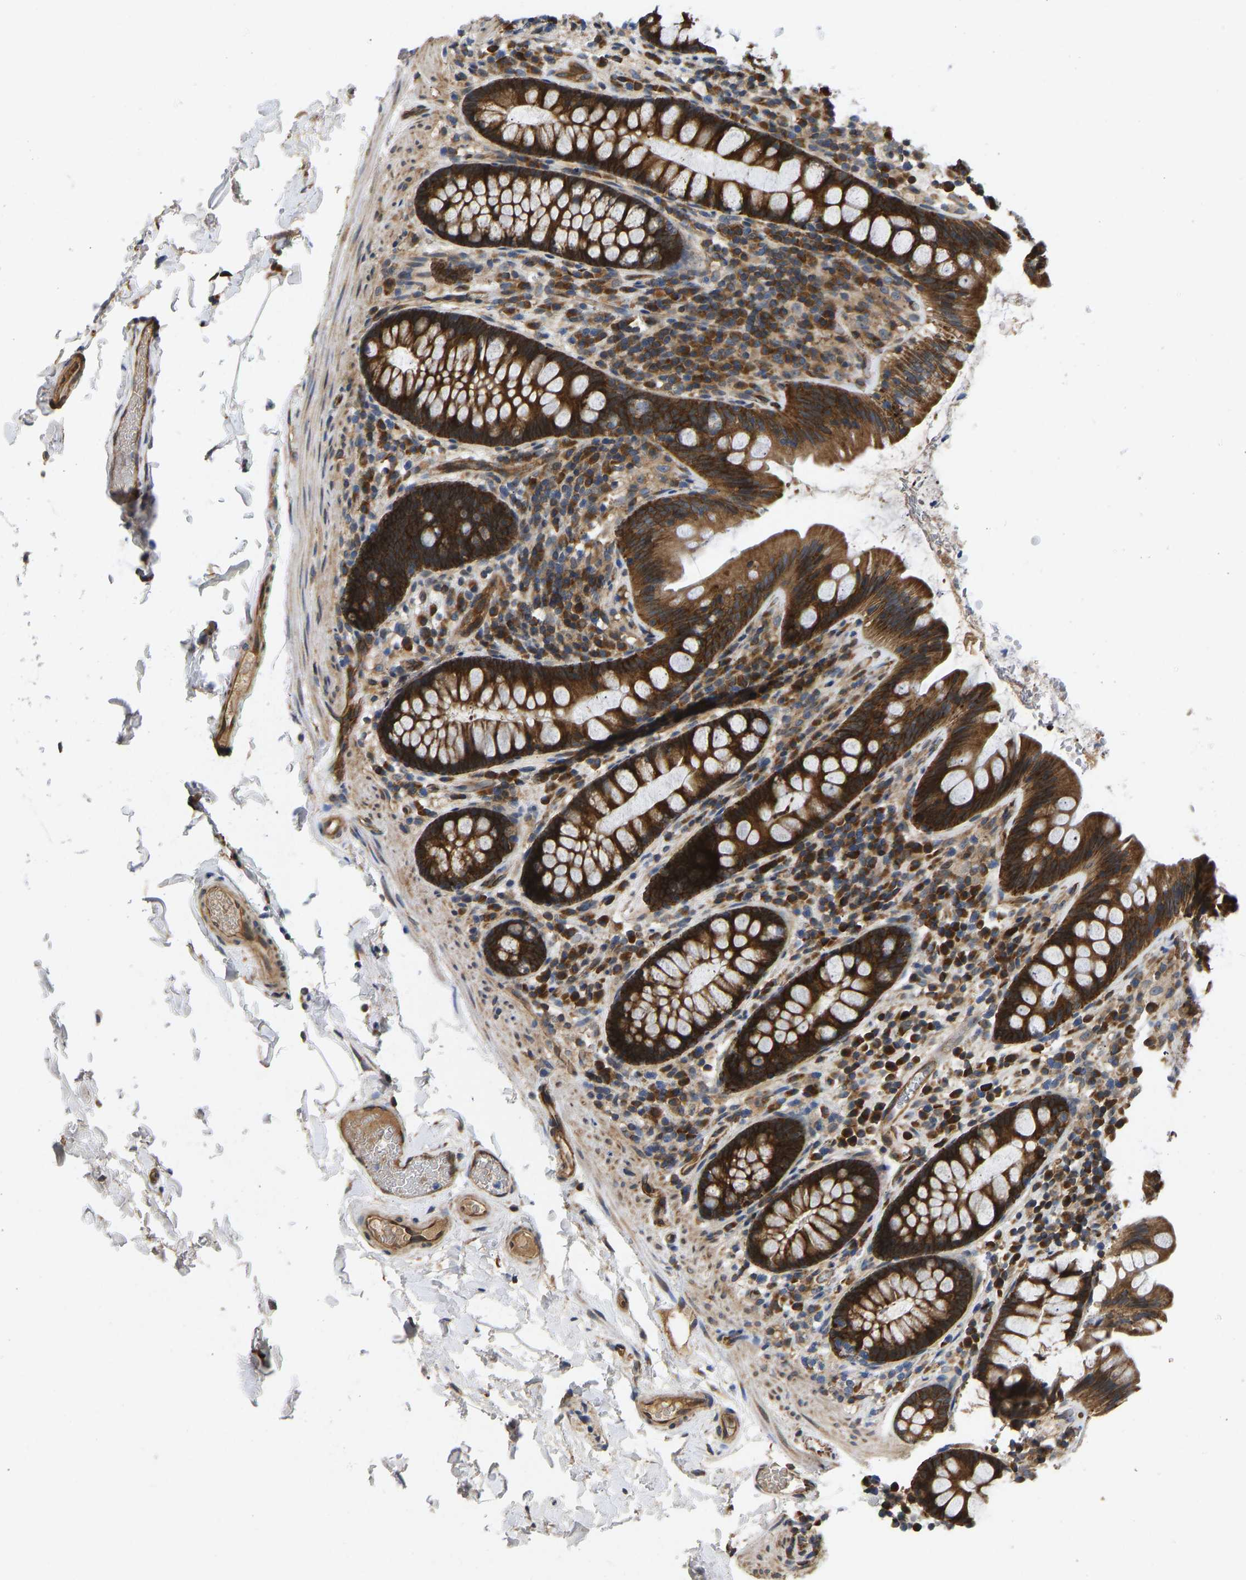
{"staining": {"intensity": "strong", "quantity": ">75%", "location": "cytoplasmic/membranous"}, "tissue": "colon", "cell_type": "Endothelial cells", "image_type": "normal", "snomed": [{"axis": "morphology", "description": "Normal tissue, NOS"}, {"axis": "topography", "description": "Colon"}], "caption": "Endothelial cells reveal strong cytoplasmic/membranous positivity in about >75% of cells in unremarkable colon. (DAB (3,3'-diaminobenzidine) IHC, brown staining for protein, blue staining for nuclei).", "gene": "RASGRF2", "patient": {"sex": "female", "age": 80}}